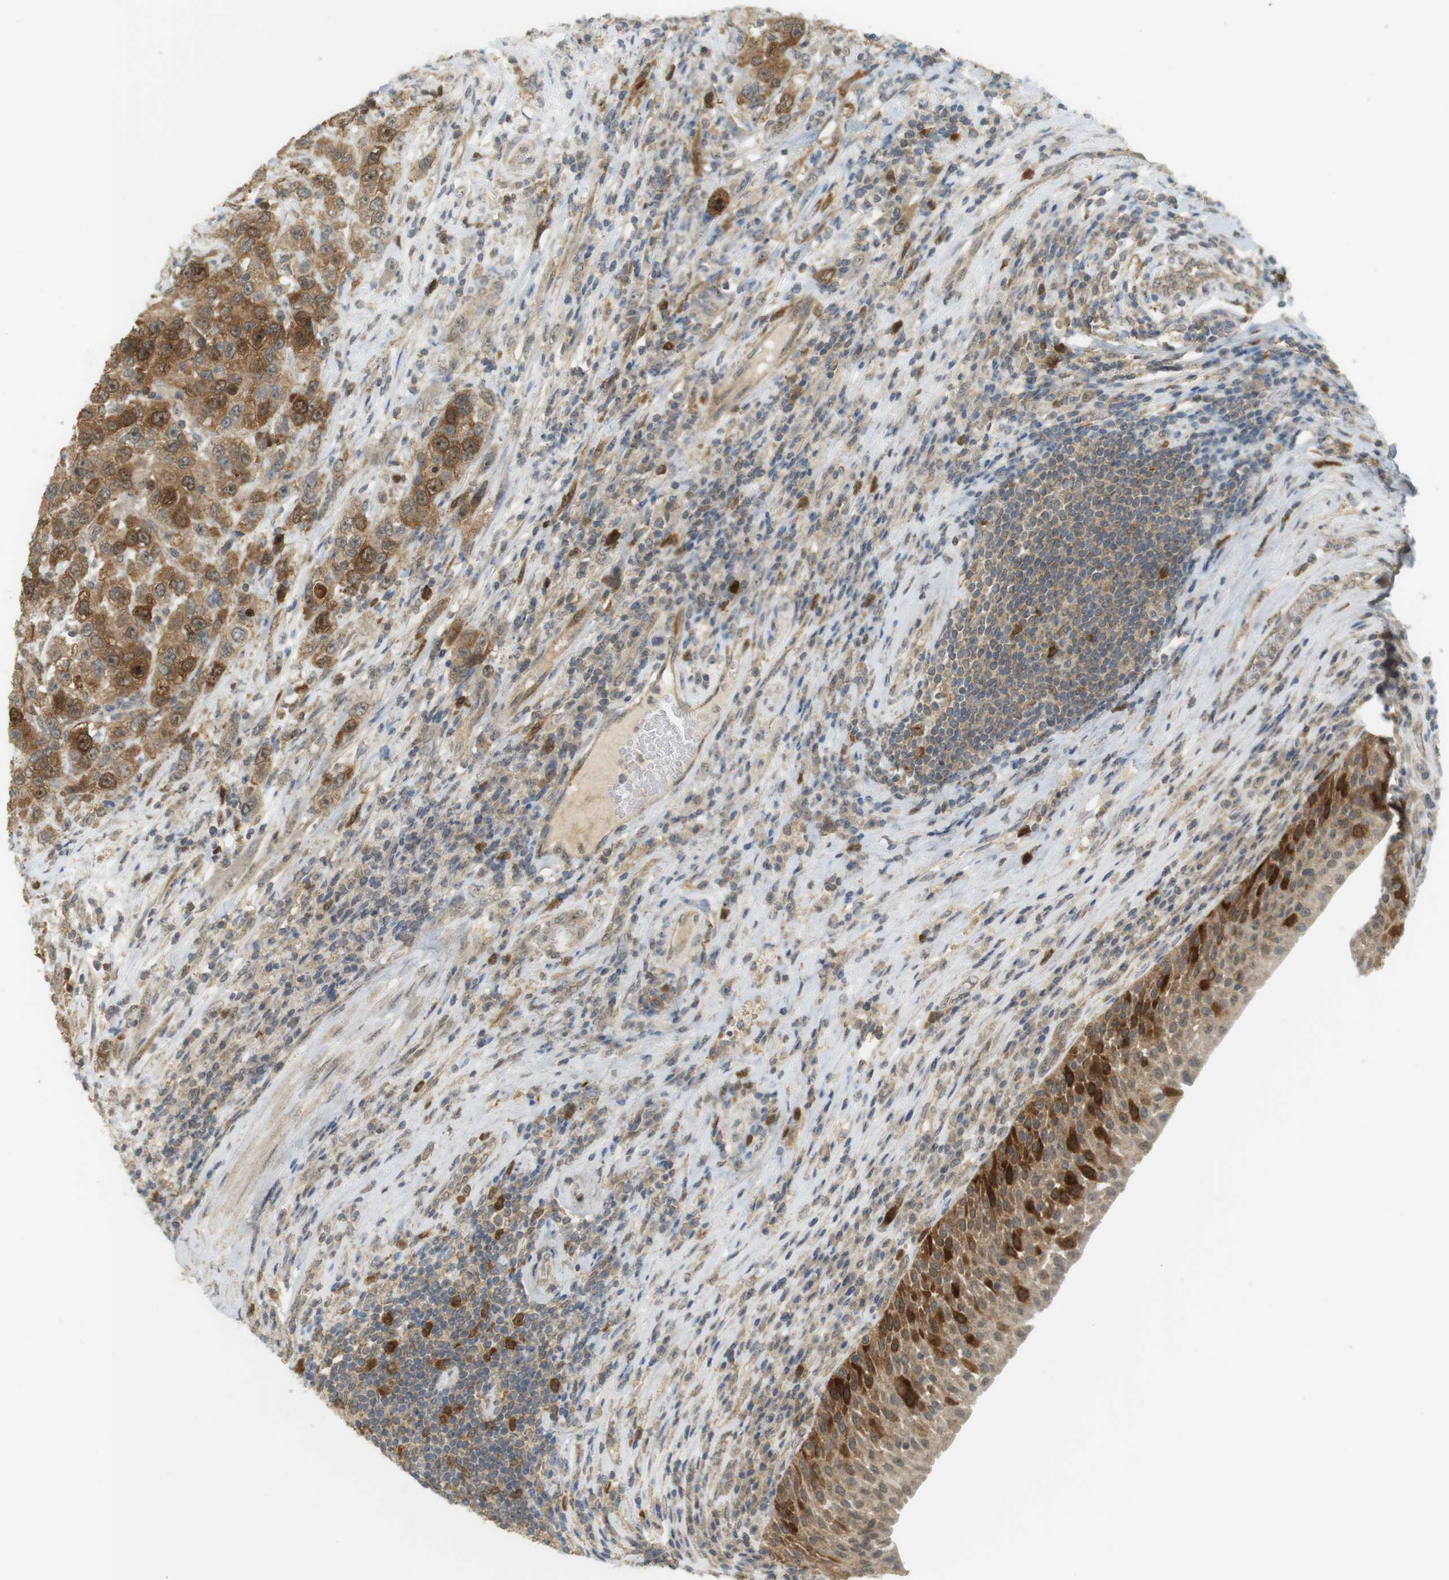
{"staining": {"intensity": "moderate", "quantity": ">75%", "location": "cytoplasmic/membranous"}, "tissue": "urothelial cancer", "cell_type": "Tumor cells", "image_type": "cancer", "snomed": [{"axis": "morphology", "description": "Urothelial carcinoma, High grade"}, {"axis": "topography", "description": "Urinary bladder"}], "caption": "Immunohistochemistry (IHC) of human urothelial cancer exhibits medium levels of moderate cytoplasmic/membranous expression in about >75% of tumor cells.", "gene": "TTK", "patient": {"sex": "female", "age": 80}}